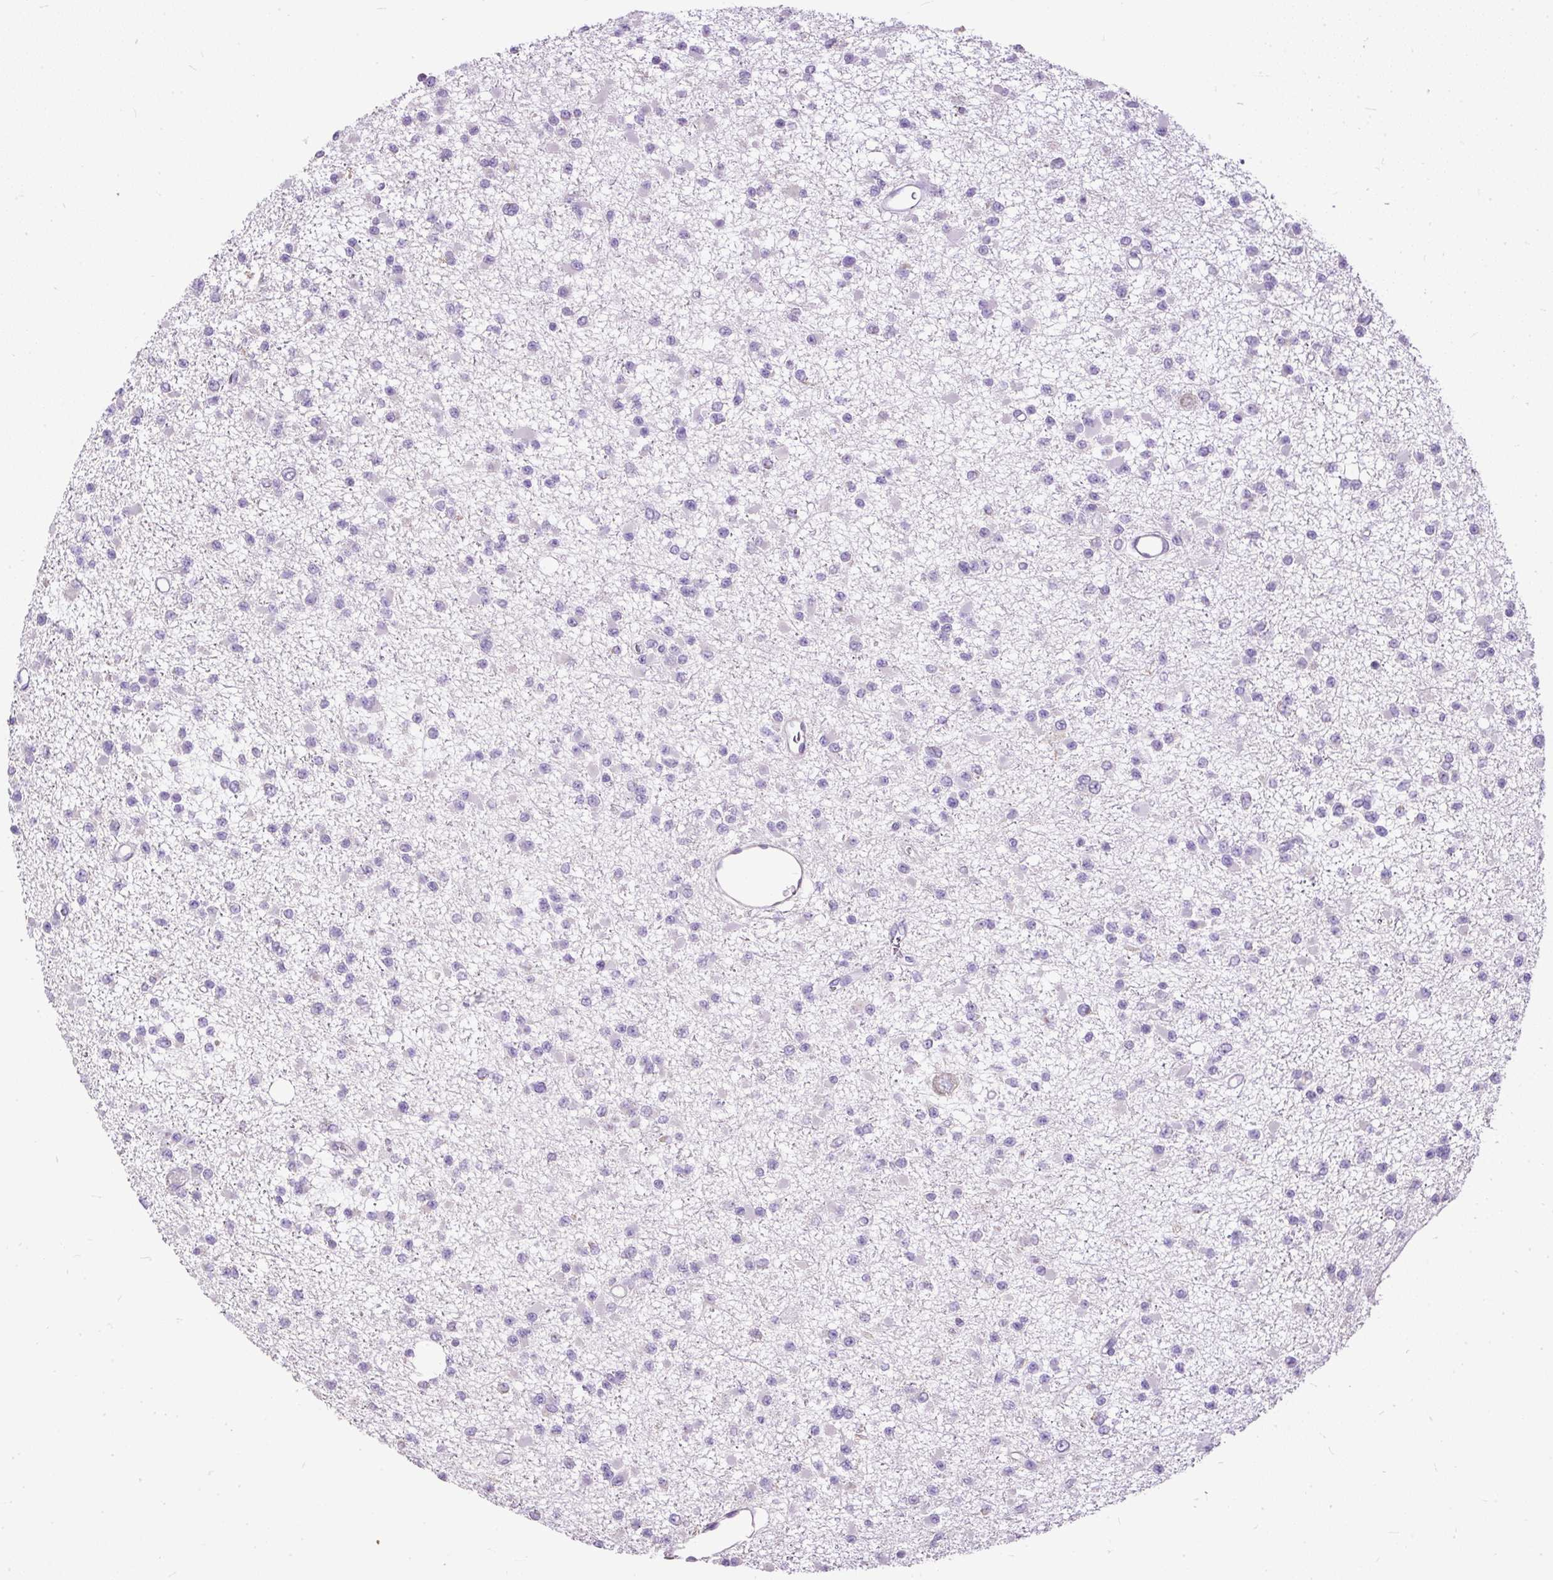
{"staining": {"intensity": "negative", "quantity": "none", "location": "none"}, "tissue": "glioma", "cell_type": "Tumor cells", "image_type": "cancer", "snomed": [{"axis": "morphology", "description": "Glioma, malignant, Low grade"}, {"axis": "topography", "description": "Brain"}], "caption": "A micrograph of human glioma is negative for staining in tumor cells.", "gene": "GBX1", "patient": {"sex": "female", "age": 22}}